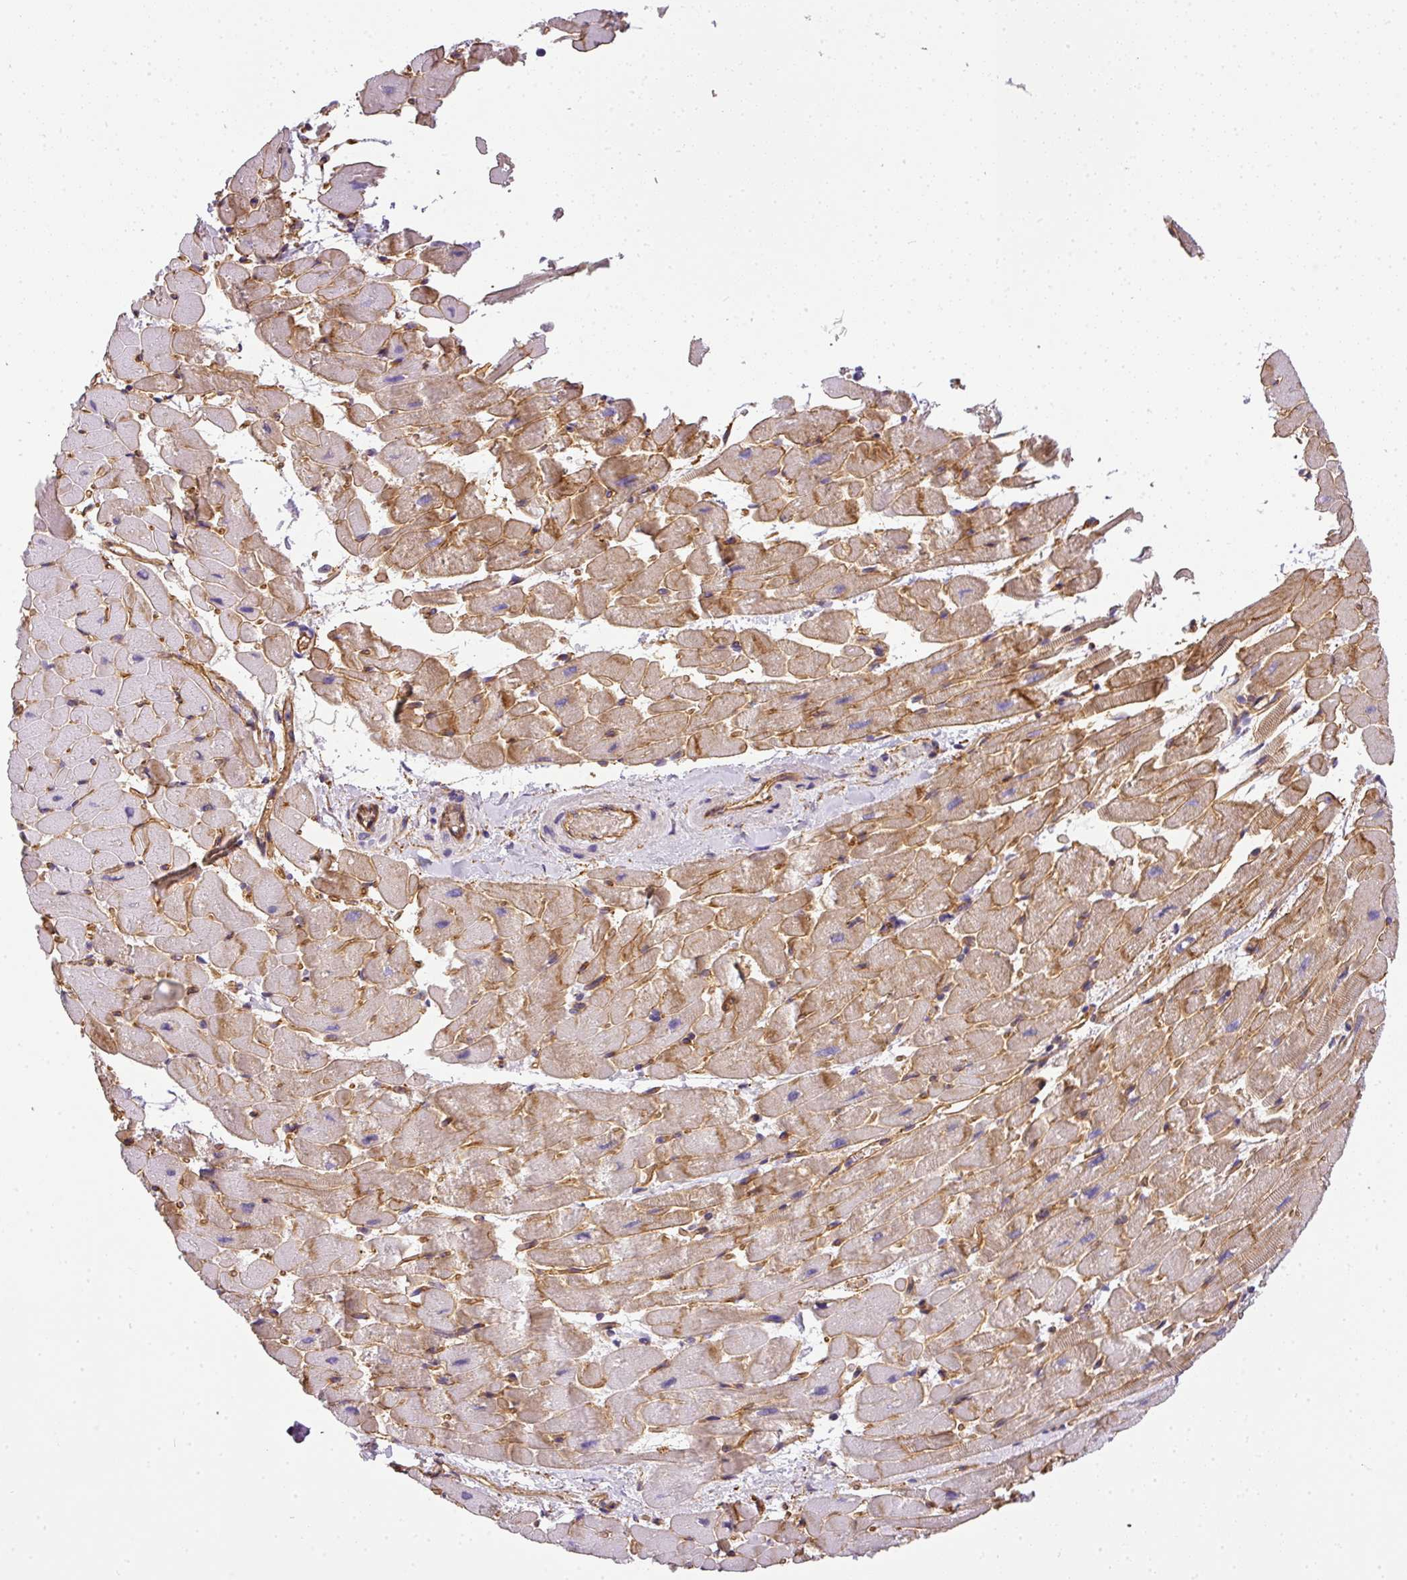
{"staining": {"intensity": "weak", "quantity": "<25%", "location": "cytoplasmic/membranous"}, "tissue": "heart muscle", "cell_type": "Cardiomyocytes", "image_type": "normal", "snomed": [{"axis": "morphology", "description": "Normal tissue, NOS"}, {"axis": "topography", "description": "Heart"}], "caption": "There is no significant expression in cardiomyocytes of heart muscle. (DAB immunohistochemistry (IHC) with hematoxylin counter stain).", "gene": "OR11H4", "patient": {"sex": "male", "age": 37}}